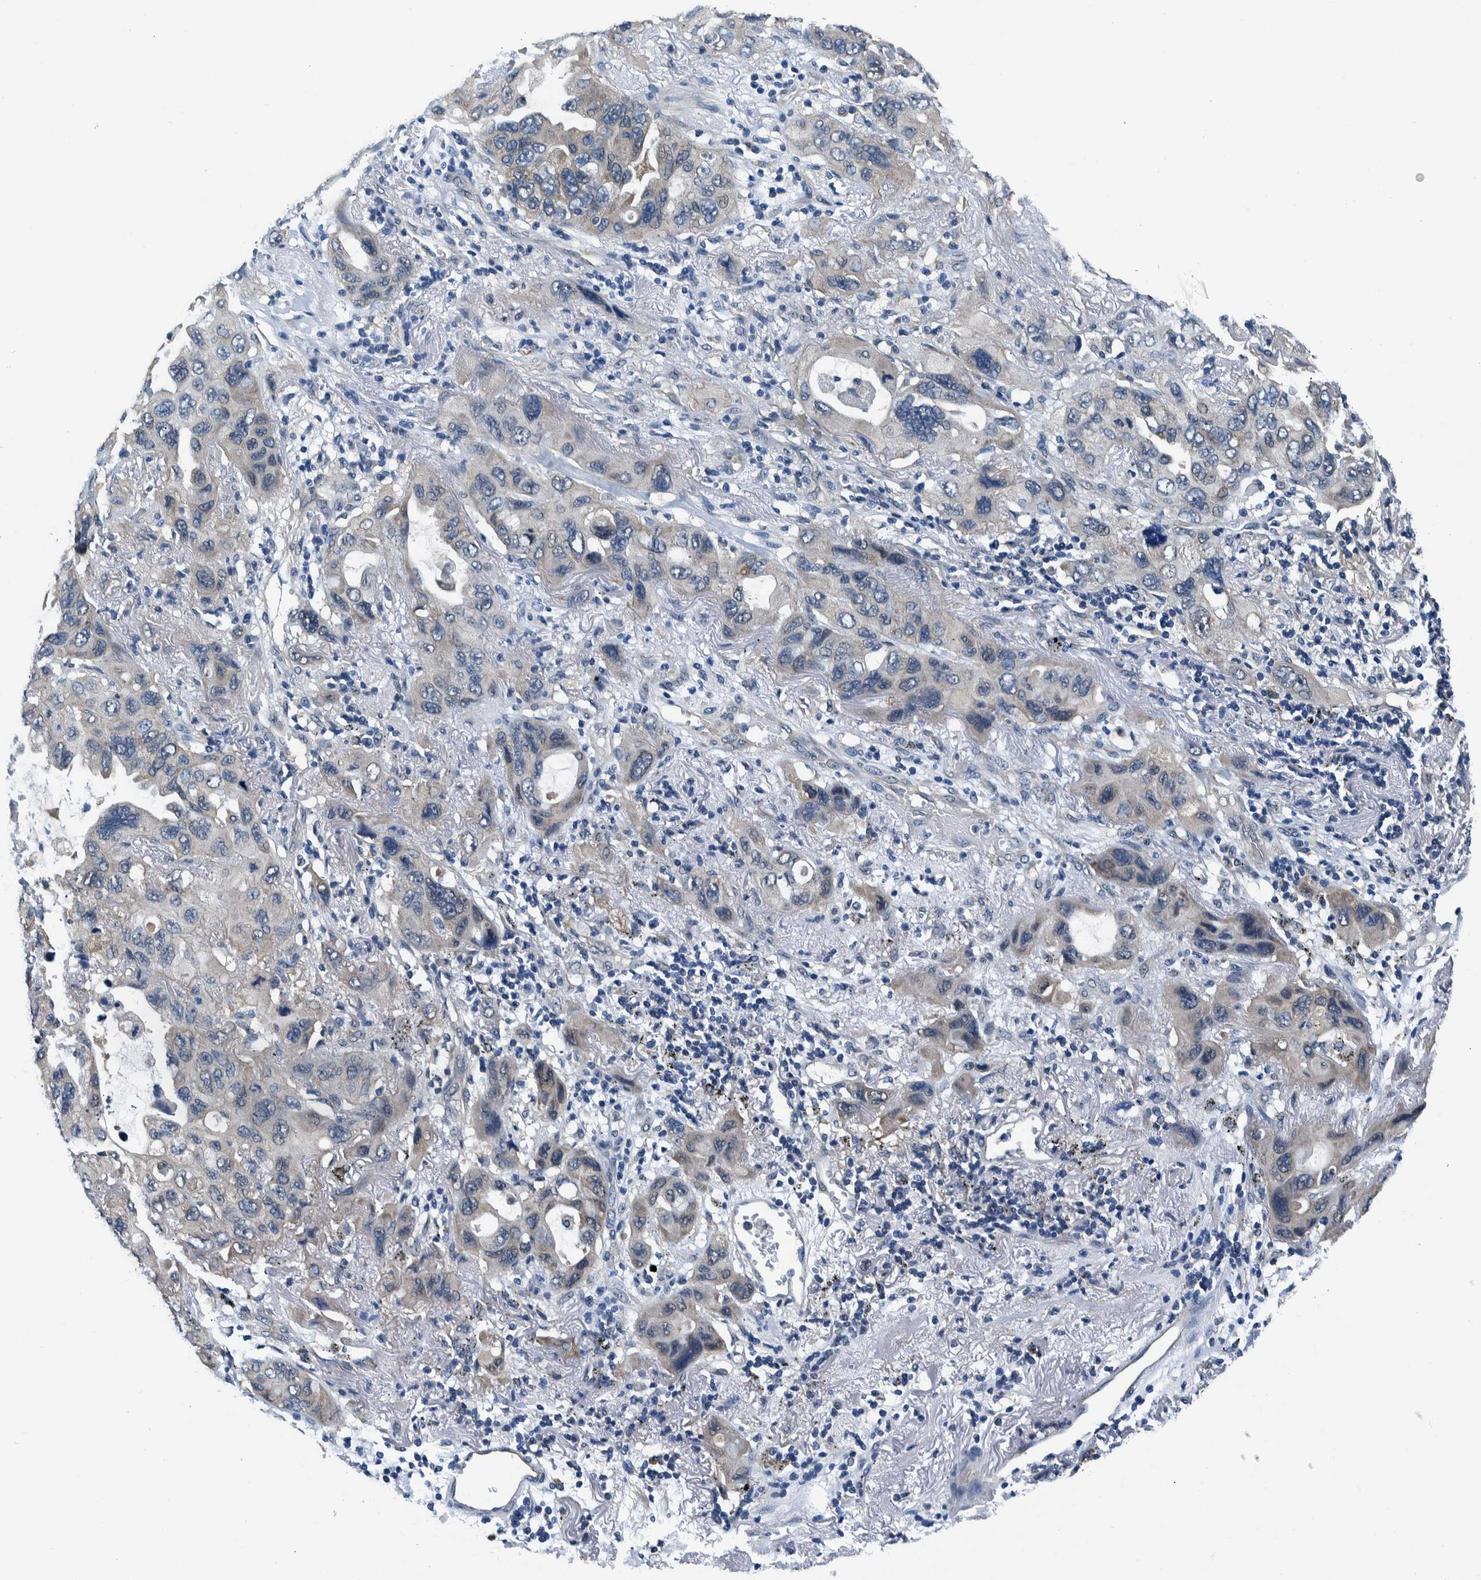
{"staining": {"intensity": "weak", "quantity": "25%-75%", "location": "cytoplasmic/membranous"}, "tissue": "lung cancer", "cell_type": "Tumor cells", "image_type": "cancer", "snomed": [{"axis": "morphology", "description": "Squamous cell carcinoma, NOS"}, {"axis": "topography", "description": "Lung"}], "caption": "DAB immunohistochemical staining of lung cancer demonstrates weak cytoplasmic/membranous protein staining in approximately 25%-75% of tumor cells.", "gene": "NIBAN2", "patient": {"sex": "female", "age": 73}}